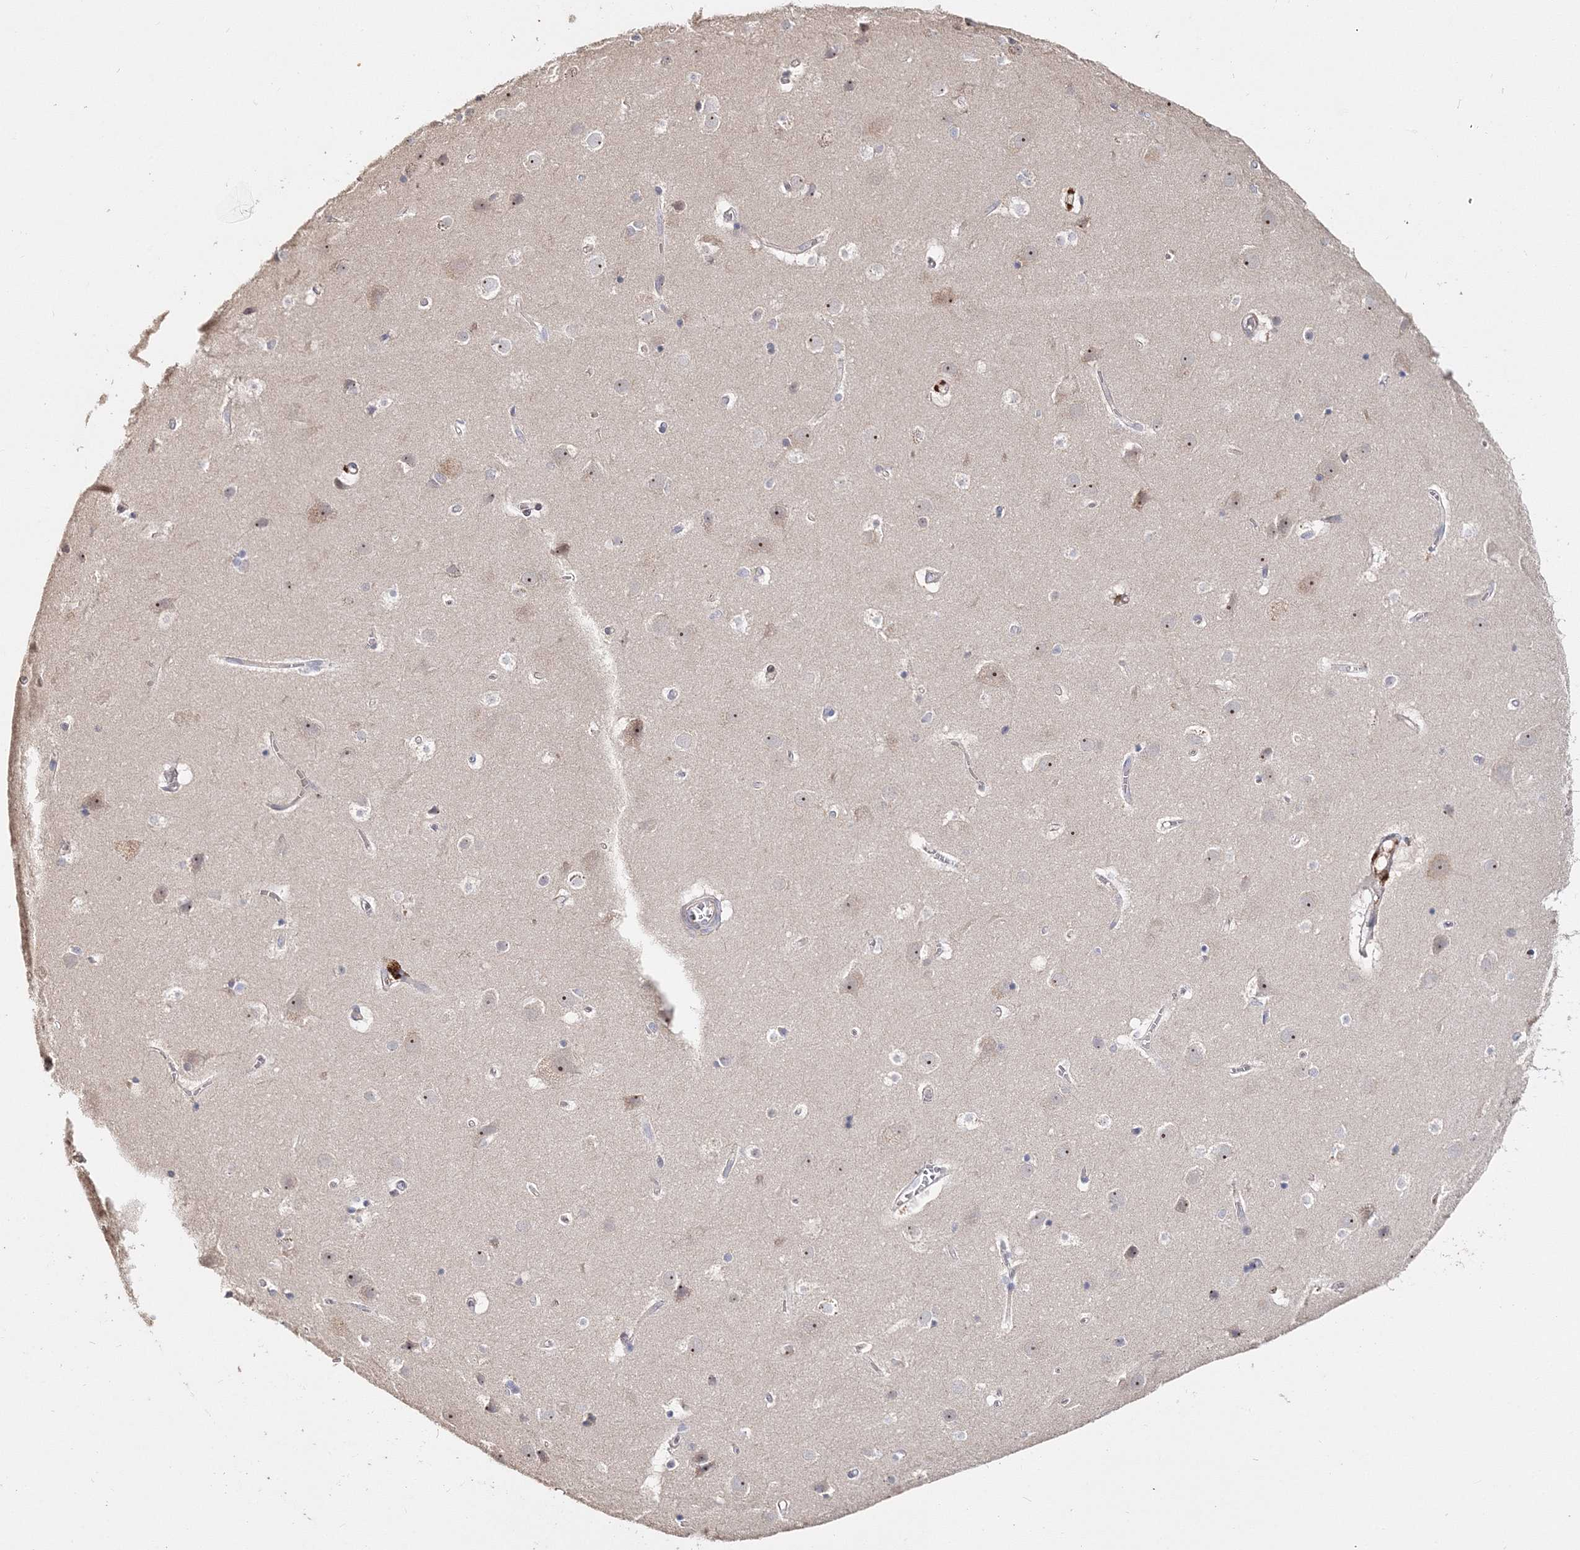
{"staining": {"intensity": "negative", "quantity": "none", "location": "none"}, "tissue": "cerebral cortex", "cell_type": "Endothelial cells", "image_type": "normal", "snomed": [{"axis": "morphology", "description": "Normal tissue, NOS"}, {"axis": "topography", "description": "Cerebral cortex"}], "caption": "Protein analysis of unremarkable cerebral cortex displays no significant positivity in endothelial cells. (DAB immunohistochemistry (IHC) with hematoxylin counter stain).", "gene": "GJB5", "patient": {"sex": "male", "age": 54}}